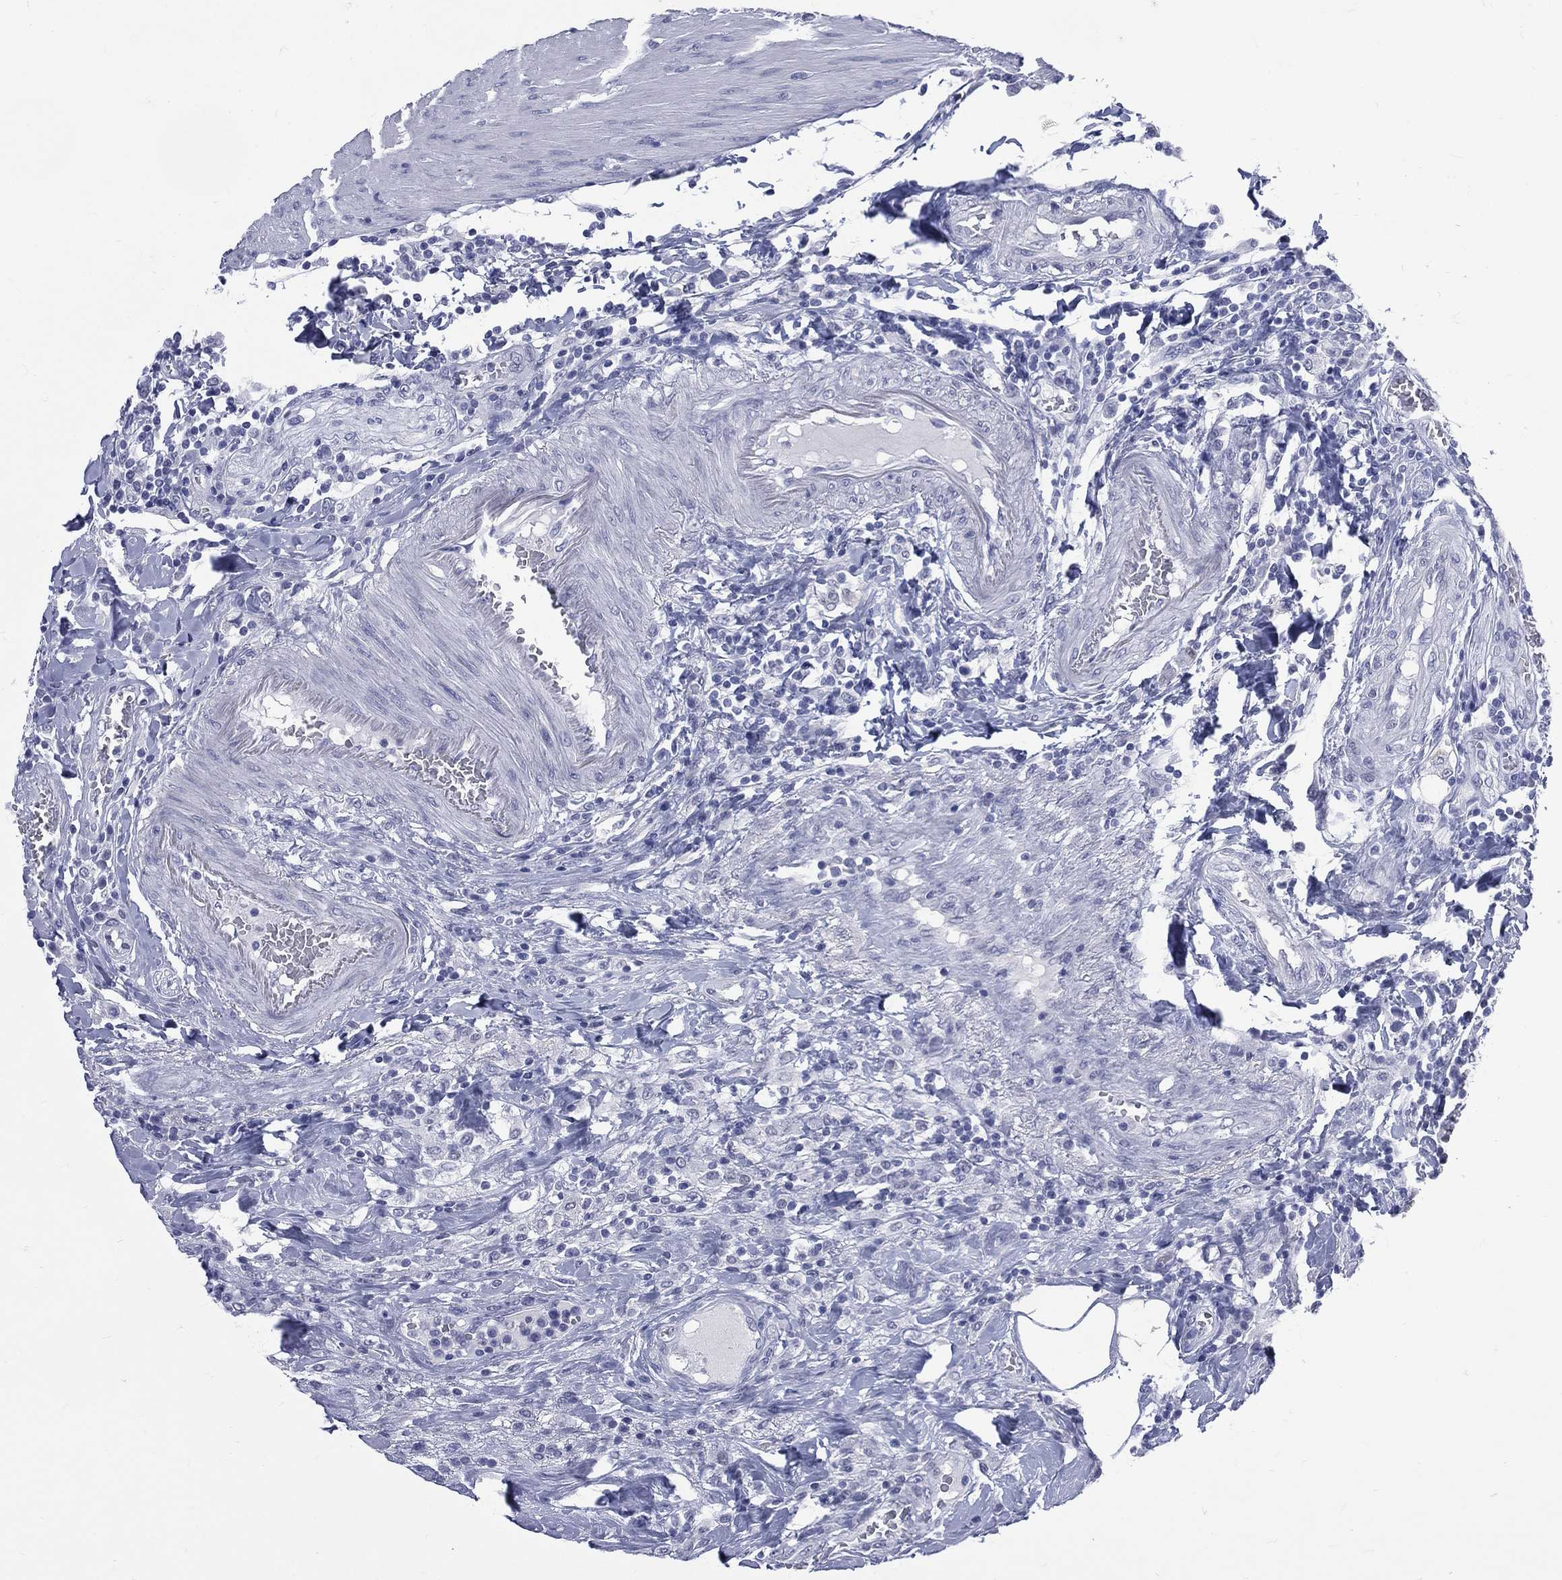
{"staining": {"intensity": "negative", "quantity": "none", "location": "none"}, "tissue": "colorectal cancer", "cell_type": "Tumor cells", "image_type": "cancer", "snomed": [{"axis": "morphology", "description": "Adenocarcinoma, NOS"}, {"axis": "topography", "description": "Colon"}], "caption": "Protein analysis of adenocarcinoma (colorectal) reveals no significant staining in tumor cells.", "gene": "MLLT10", "patient": {"sex": "female", "age": 48}}